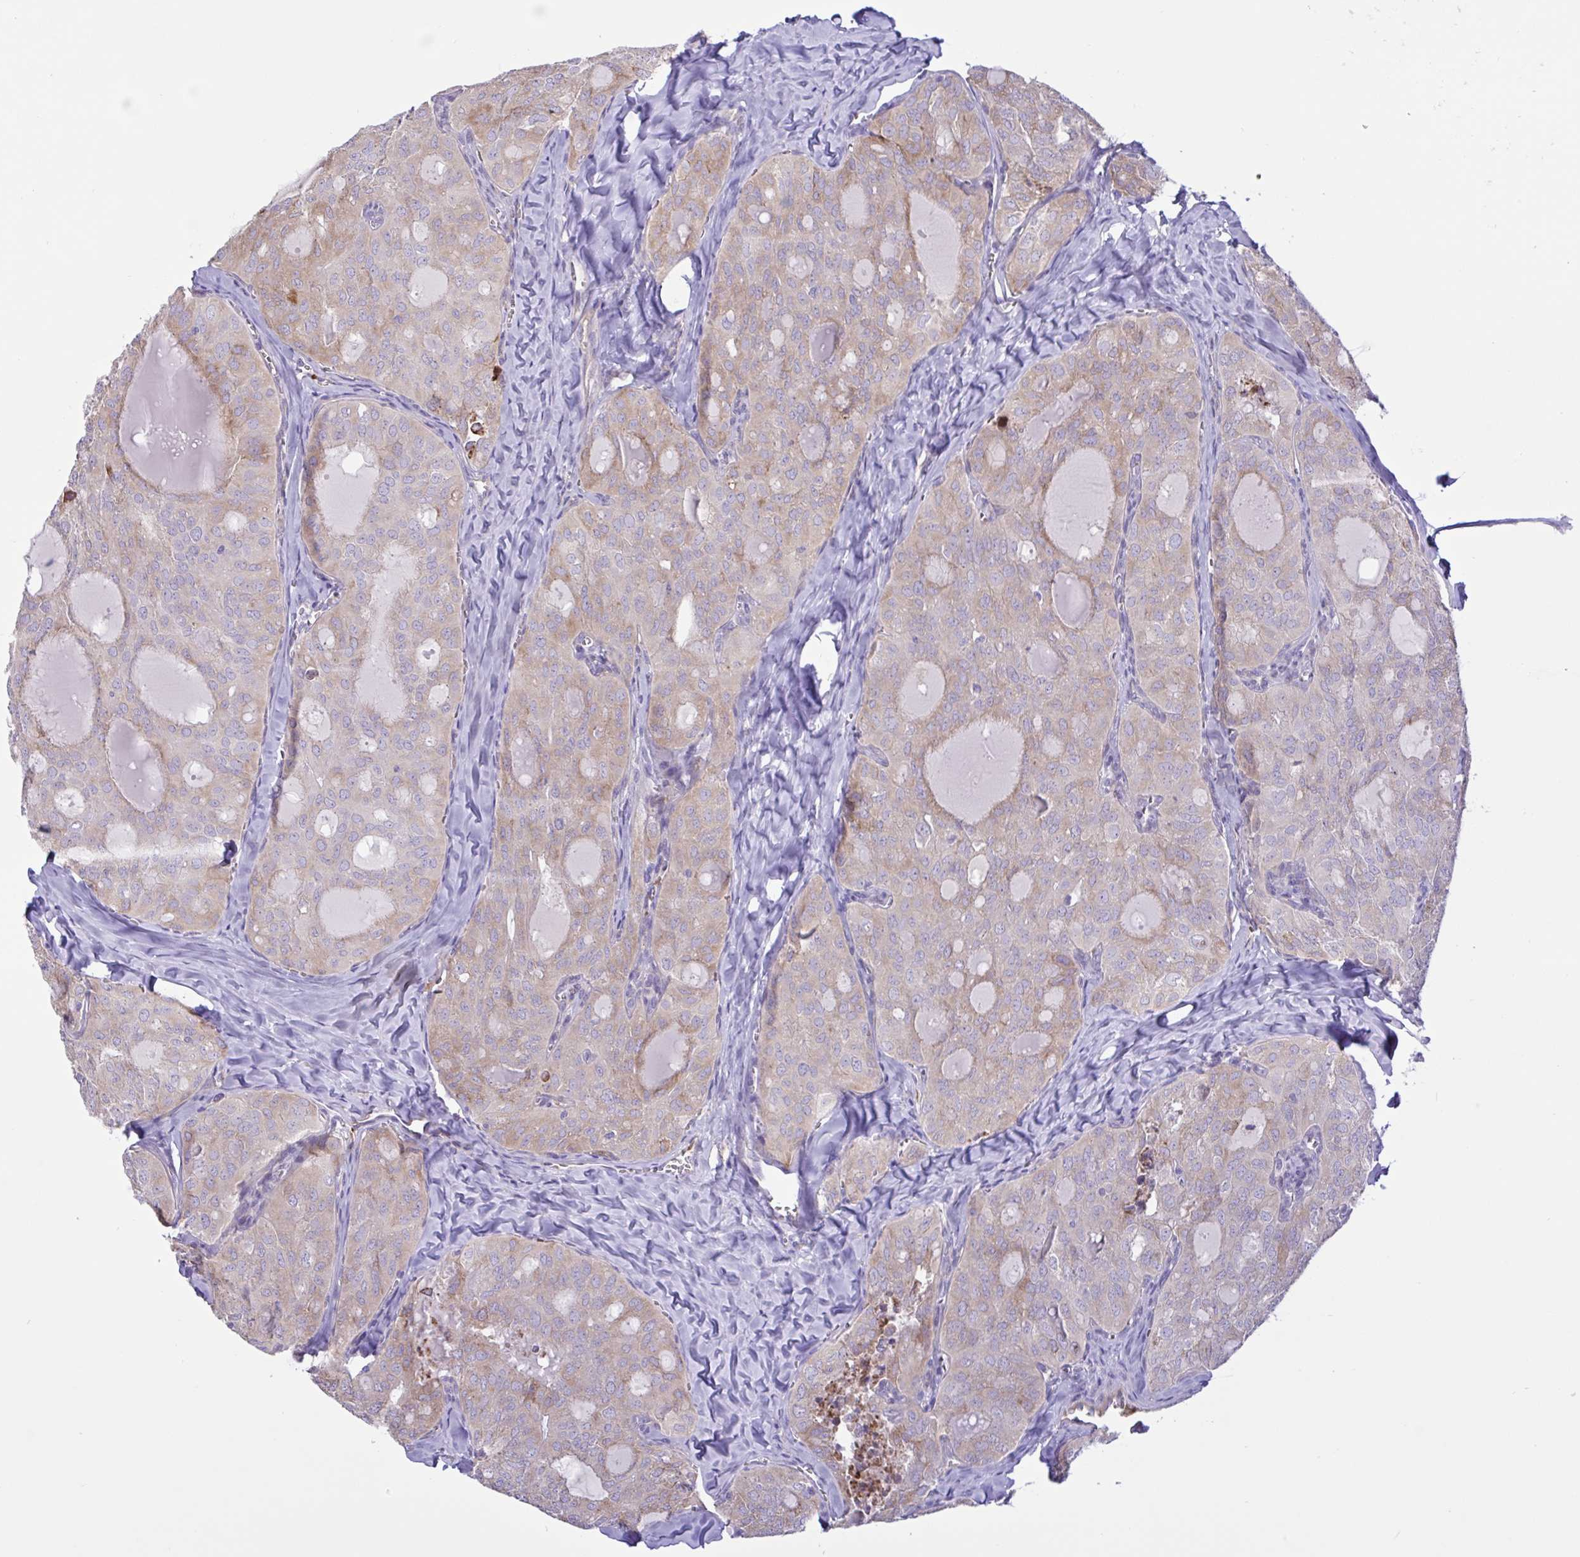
{"staining": {"intensity": "weak", "quantity": "25%-75%", "location": "cytoplasmic/membranous"}, "tissue": "thyroid cancer", "cell_type": "Tumor cells", "image_type": "cancer", "snomed": [{"axis": "morphology", "description": "Follicular adenoma carcinoma, NOS"}, {"axis": "topography", "description": "Thyroid gland"}], "caption": "Immunohistochemical staining of human thyroid cancer (follicular adenoma carcinoma) displays low levels of weak cytoplasmic/membranous protein positivity in about 25%-75% of tumor cells.", "gene": "DSC3", "patient": {"sex": "male", "age": 75}}